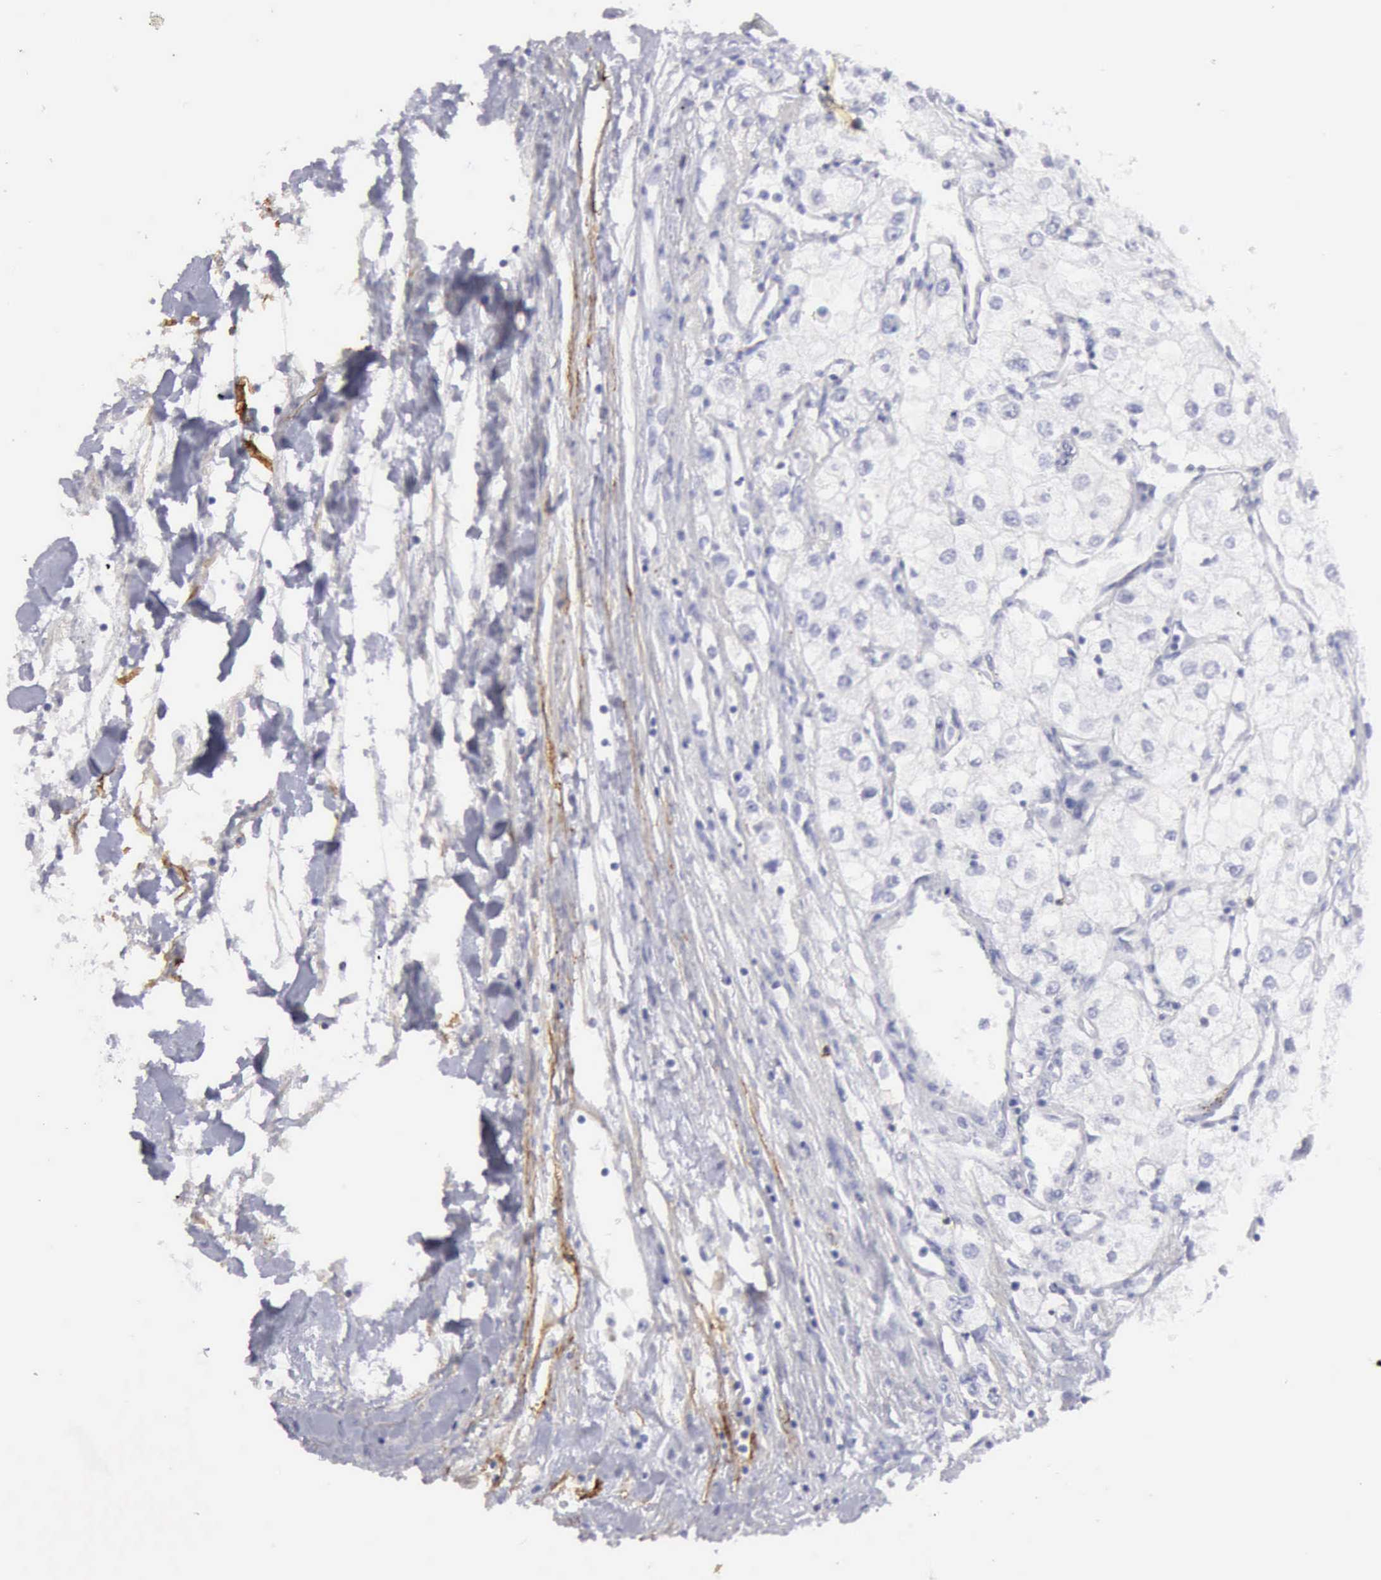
{"staining": {"intensity": "moderate", "quantity": "25%-75%", "location": "cytoplasmic/membranous"}, "tissue": "renal cancer", "cell_type": "Tumor cells", "image_type": "cancer", "snomed": [{"axis": "morphology", "description": "Adenocarcinoma, NOS"}, {"axis": "topography", "description": "Kidney"}], "caption": "Human renal adenocarcinoma stained with a protein marker exhibits moderate staining in tumor cells.", "gene": "NCAM1", "patient": {"sex": "male", "age": 57}}